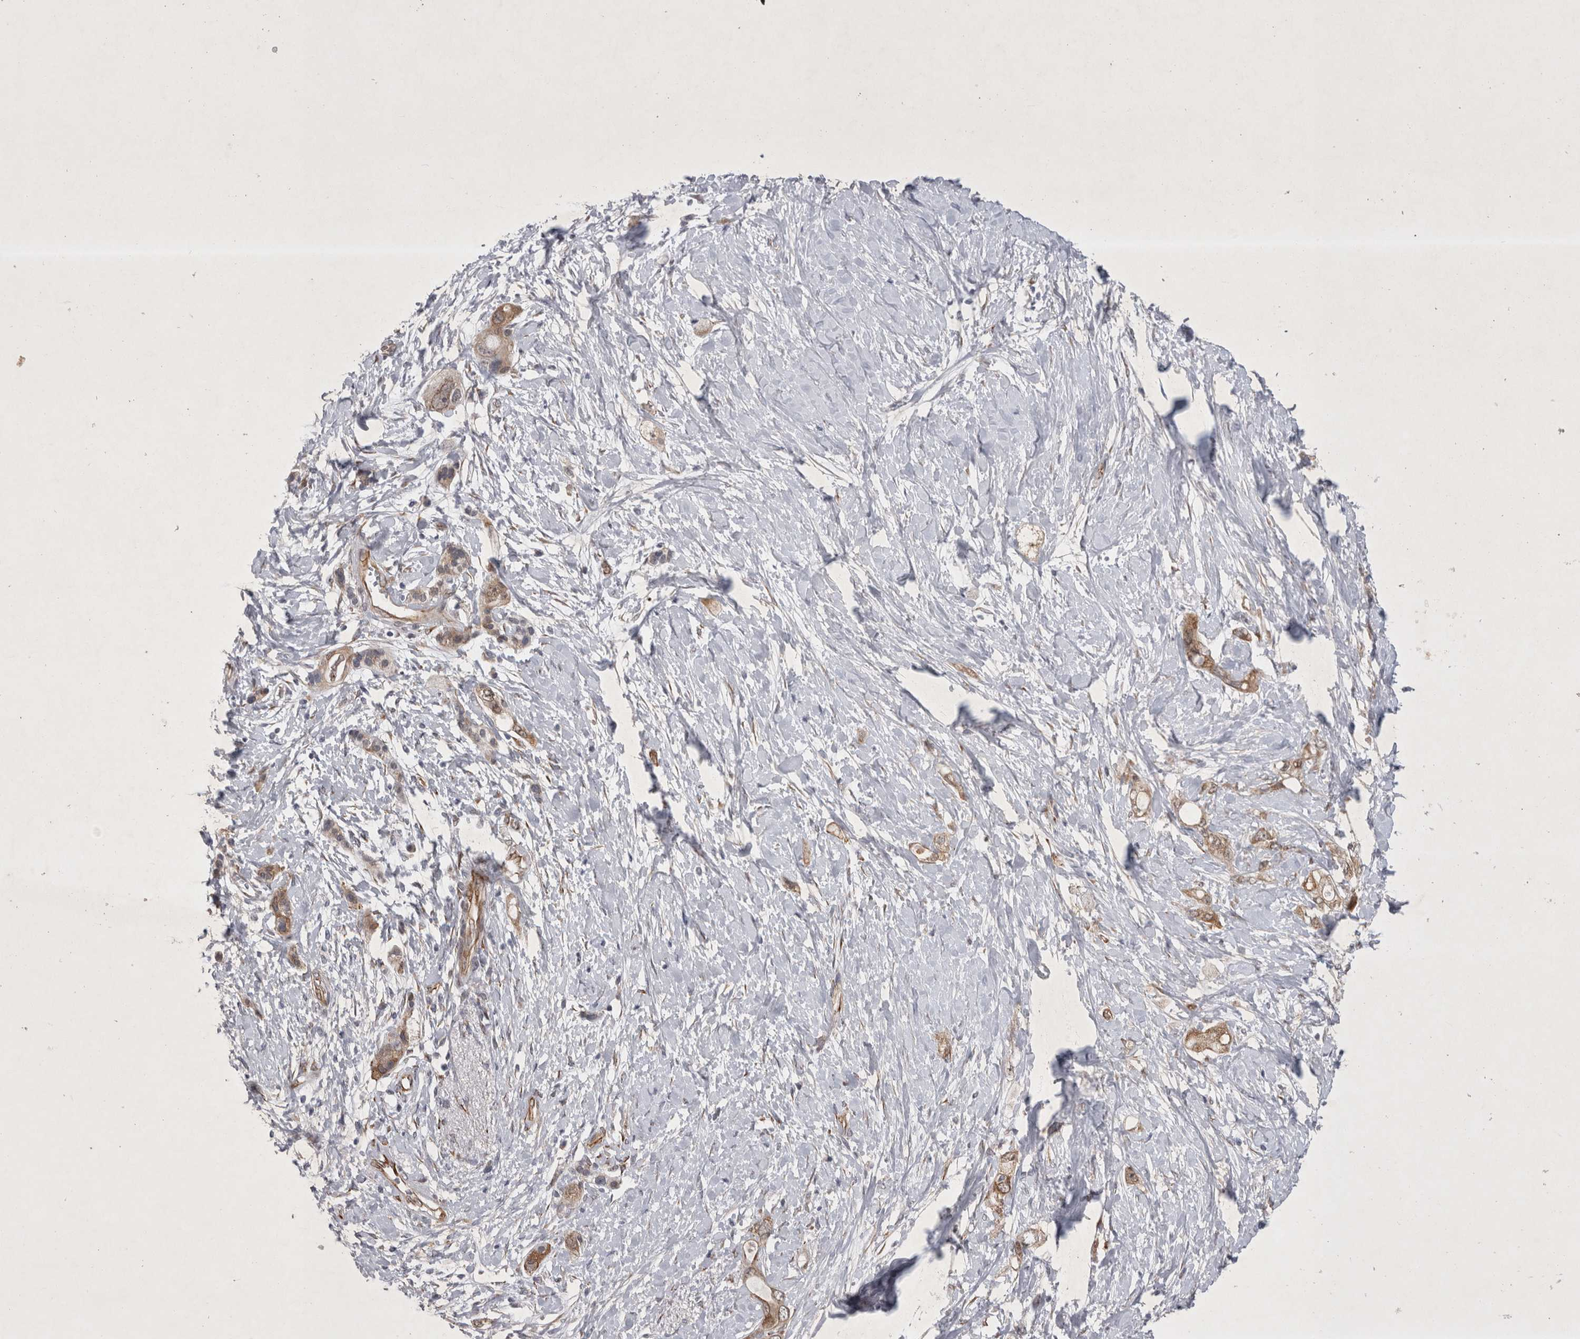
{"staining": {"intensity": "moderate", "quantity": ">75%", "location": "cytoplasmic/membranous"}, "tissue": "pancreatic cancer", "cell_type": "Tumor cells", "image_type": "cancer", "snomed": [{"axis": "morphology", "description": "Adenocarcinoma, NOS"}, {"axis": "topography", "description": "Pancreas"}], "caption": "Tumor cells reveal medium levels of moderate cytoplasmic/membranous expression in about >75% of cells in pancreatic cancer (adenocarcinoma). Using DAB (brown) and hematoxylin (blue) stains, captured at high magnification using brightfield microscopy.", "gene": "PARP11", "patient": {"sex": "female", "age": 56}}